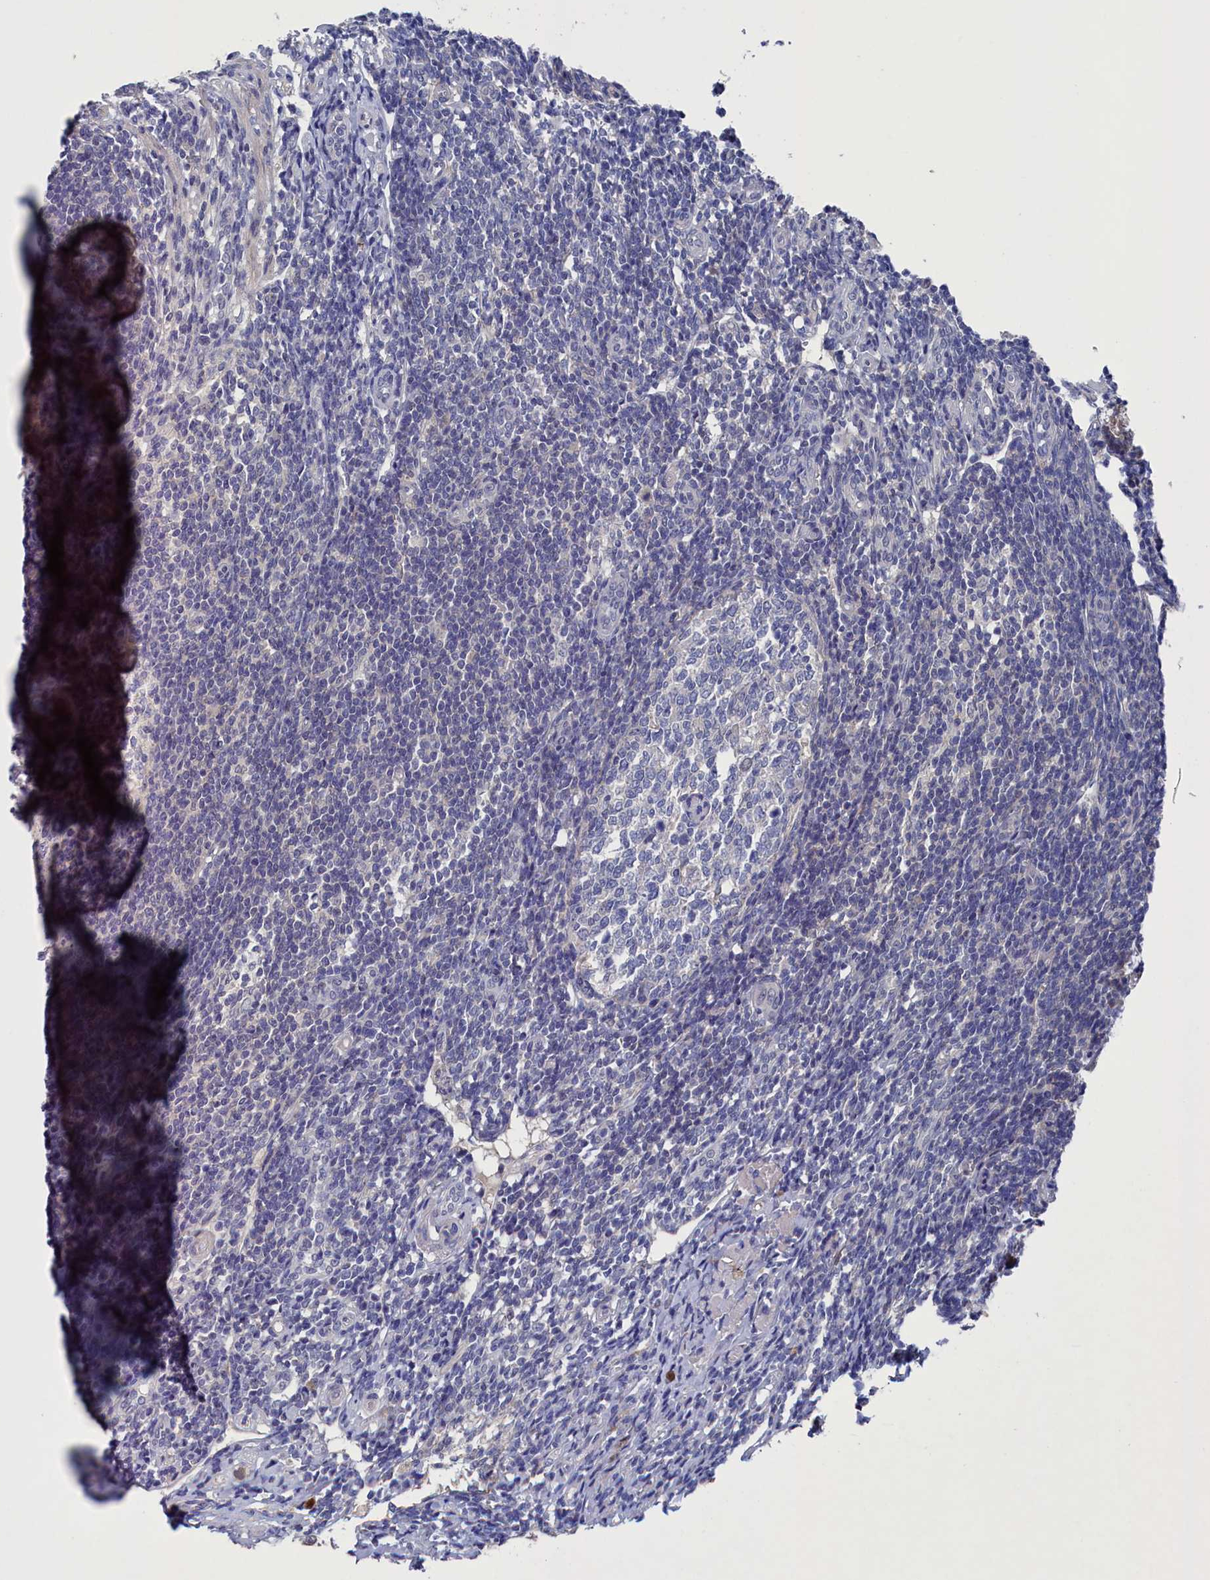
{"staining": {"intensity": "moderate", "quantity": ">75%", "location": "cytoplasmic/membranous"}, "tissue": "appendix", "cell_type": "Glandular cells", "image_type": "normal", "snomed": [{"axis": "morphology", "description": "Normal tissue, NOS"}, {"axis": "topography", "description": "Appendix"}], "caption": "Immunohistochemical staining of benign appendix shows medium levels of moderate cytoplasmic/membranous positivity in approximately >75% of glandular cells. The staining was performed using DAB to visualize the protein expression in brown, while the nuclei were stained in blue with hematoxylin (Magnification: 20x).", "gene": "SPATA13", "patient": {"sex": "female", "age": 33}}